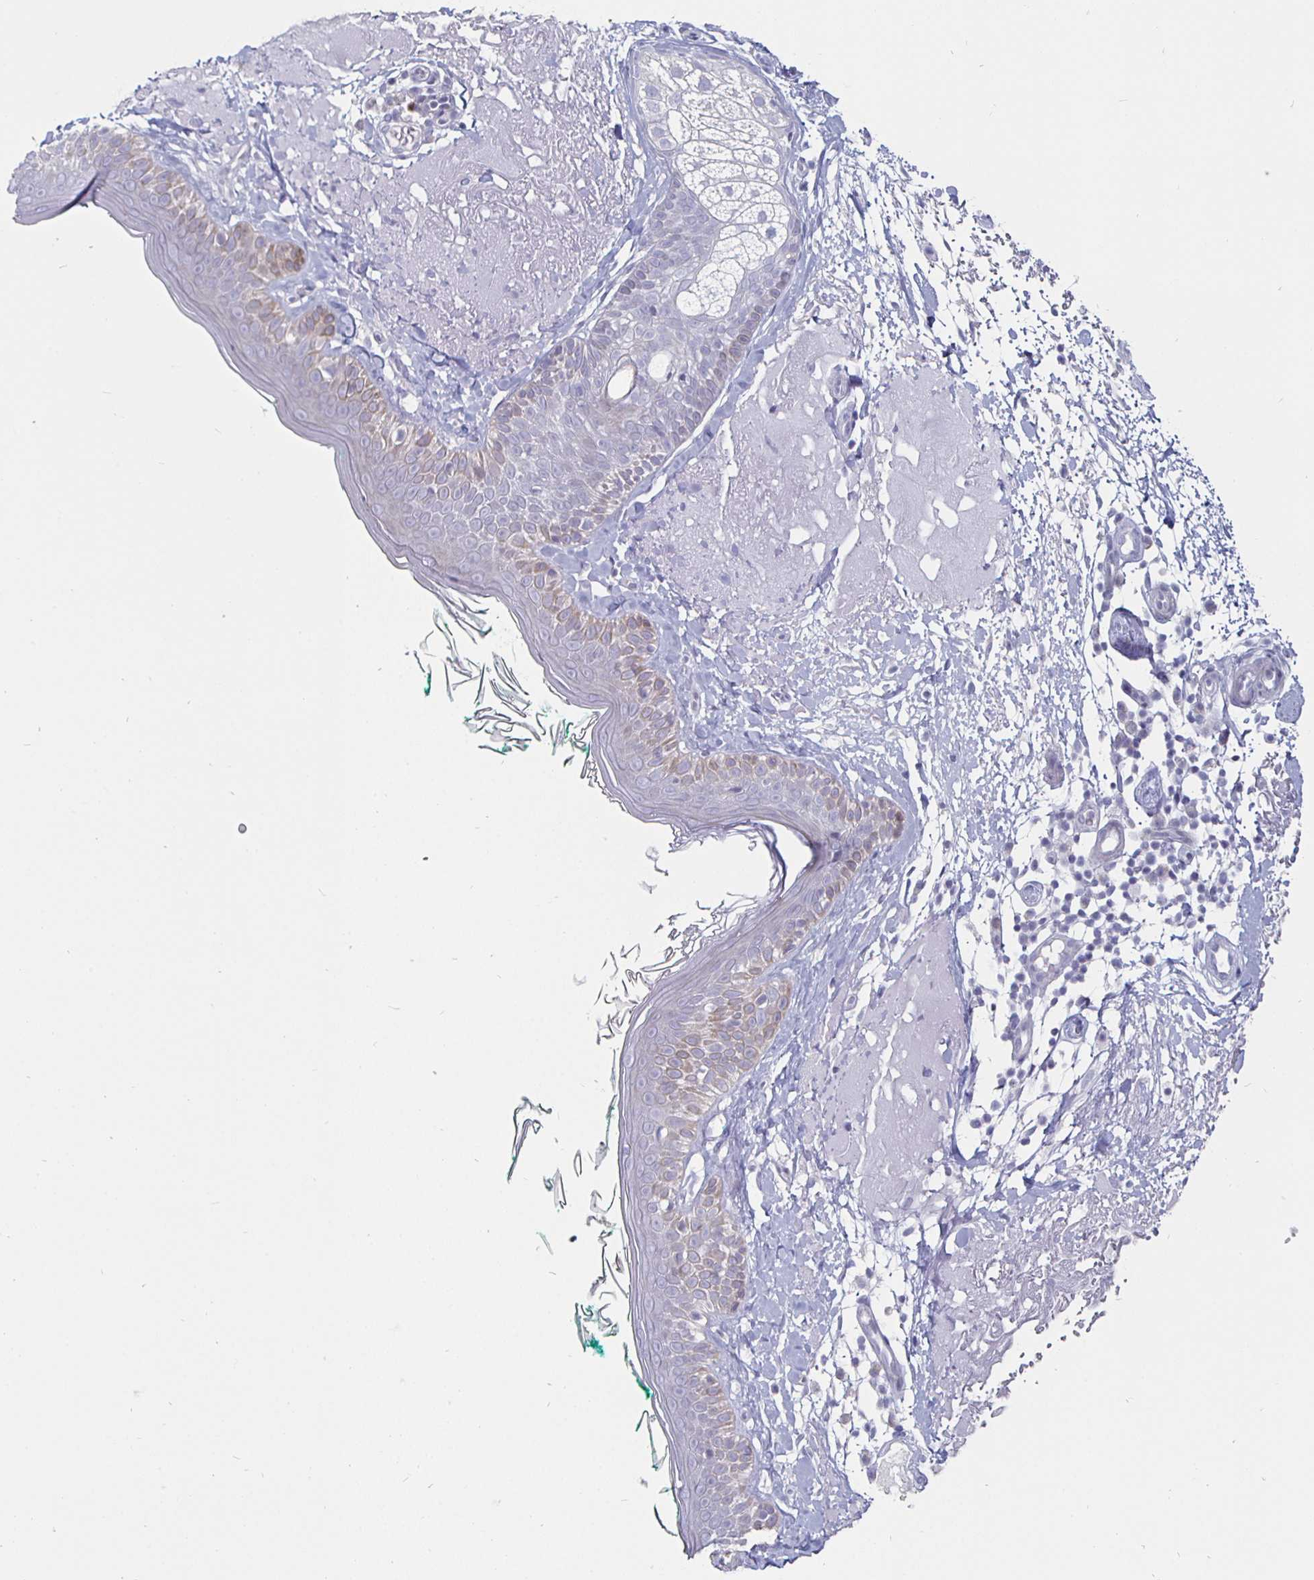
{"staining": {"intensity": "negative", "quantity": "none", "location": "none"}, "tissue": "skin", "cell_type": "Fibroblasts", "image_type": "normal", "snomed": [{"axis": "morphology", "description": "Normal tissue, NOS"}, {"axis": "topography", "description": "Skin"}], "caption": "IHC image of normal skin: skin stained with DAB (3,3'-diaminobenzidine) reveals no significant protein expression in fibroblasts.", "gene": "DMRTB1", "patient": {"sex": "male", "age": 73}}